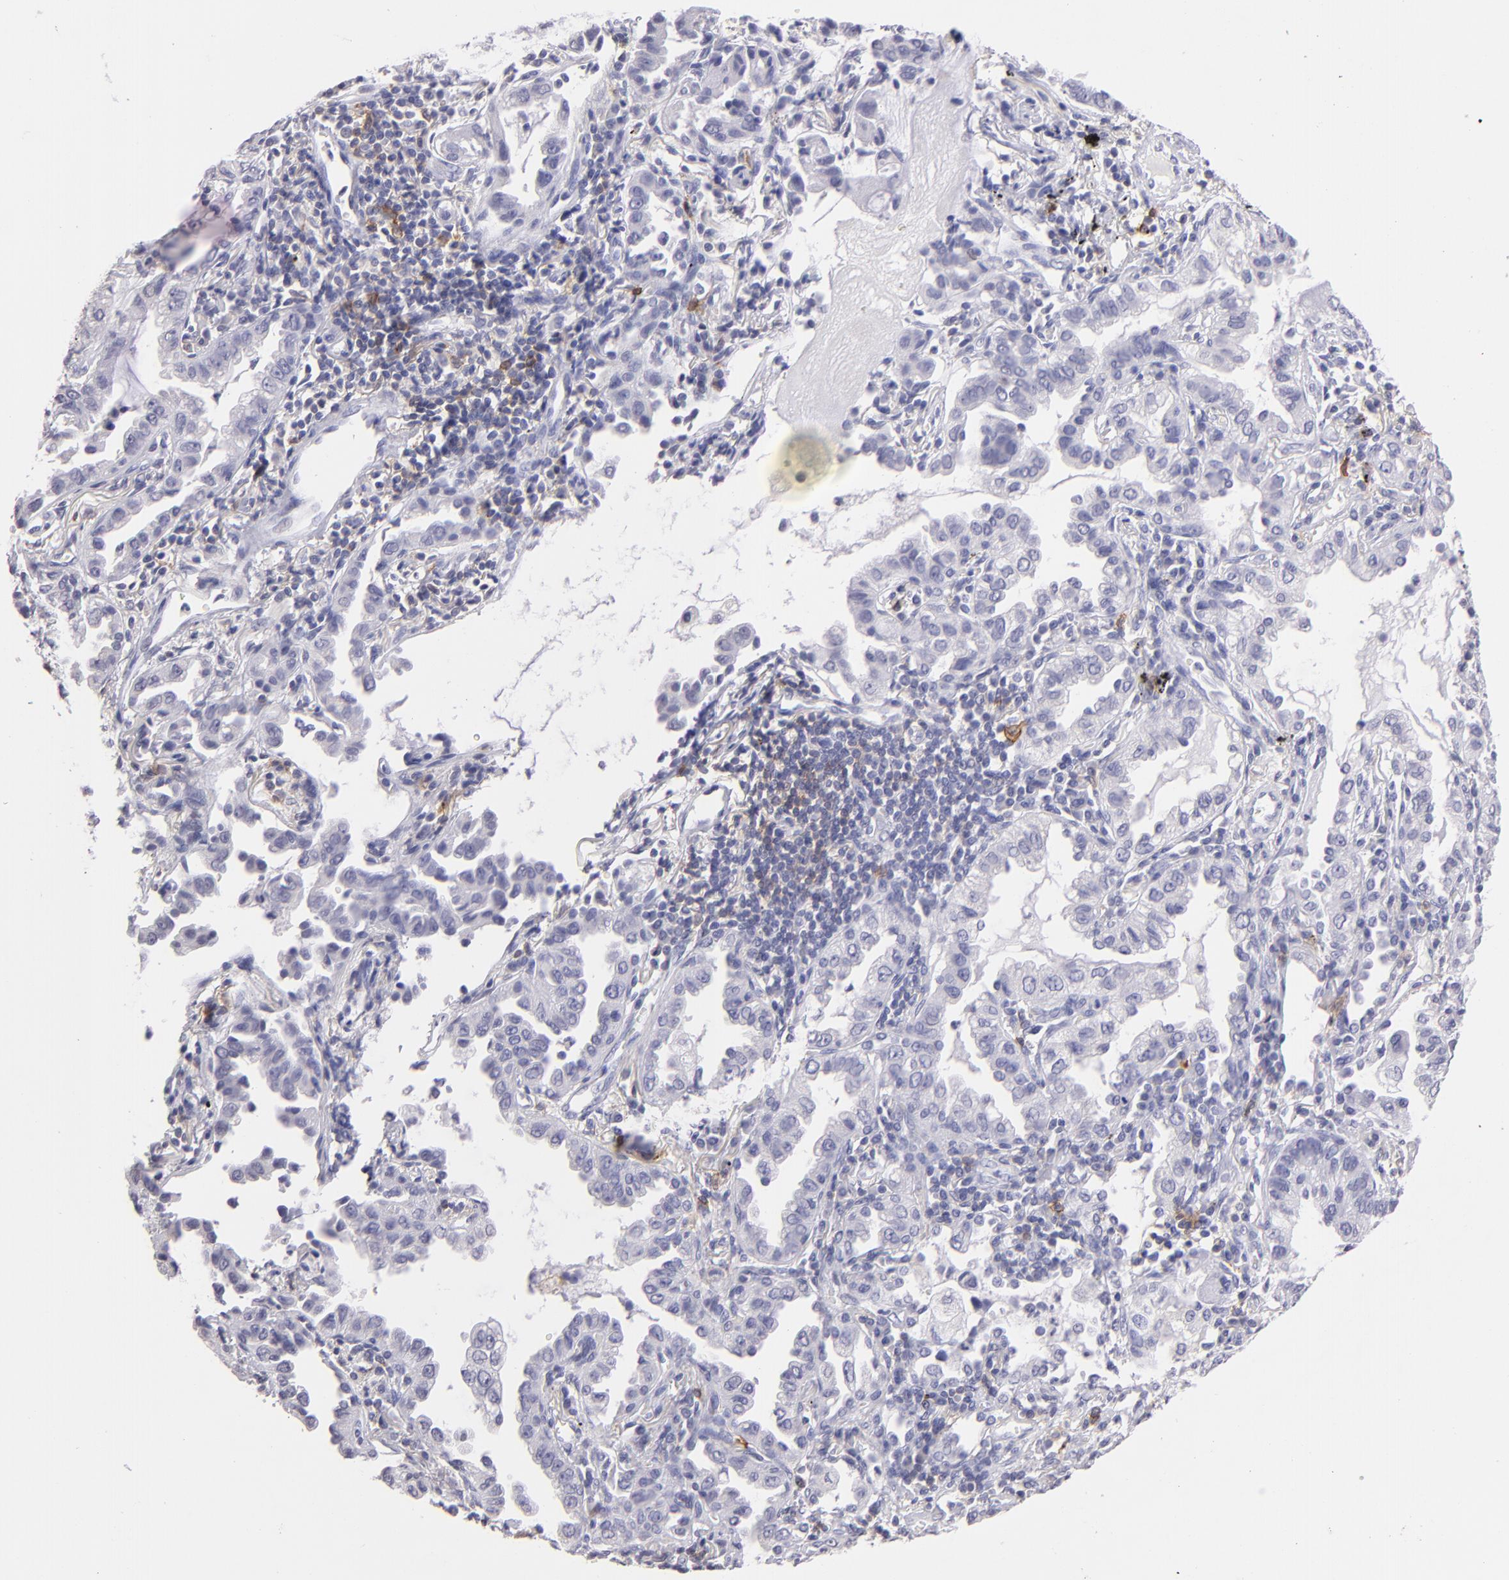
{"staining": {"intensity": "negative", "quantity": "none", "location": "none"}, "tissue": "lung cancer", "cell_type": "Tumor cells", "image_type": "cancer", "snomed": [{"axis": "morphology", "description": "Adenocarcinoma, NOS"}, {"axis": "topography", "description": "Lung"}], "caption": "Immunohistochemical staining of lung adenocarcinoma reveals no significant staining in tumor cells.", "gene": "IL2RA", "patient": {"sex": "female", "age": 50}}